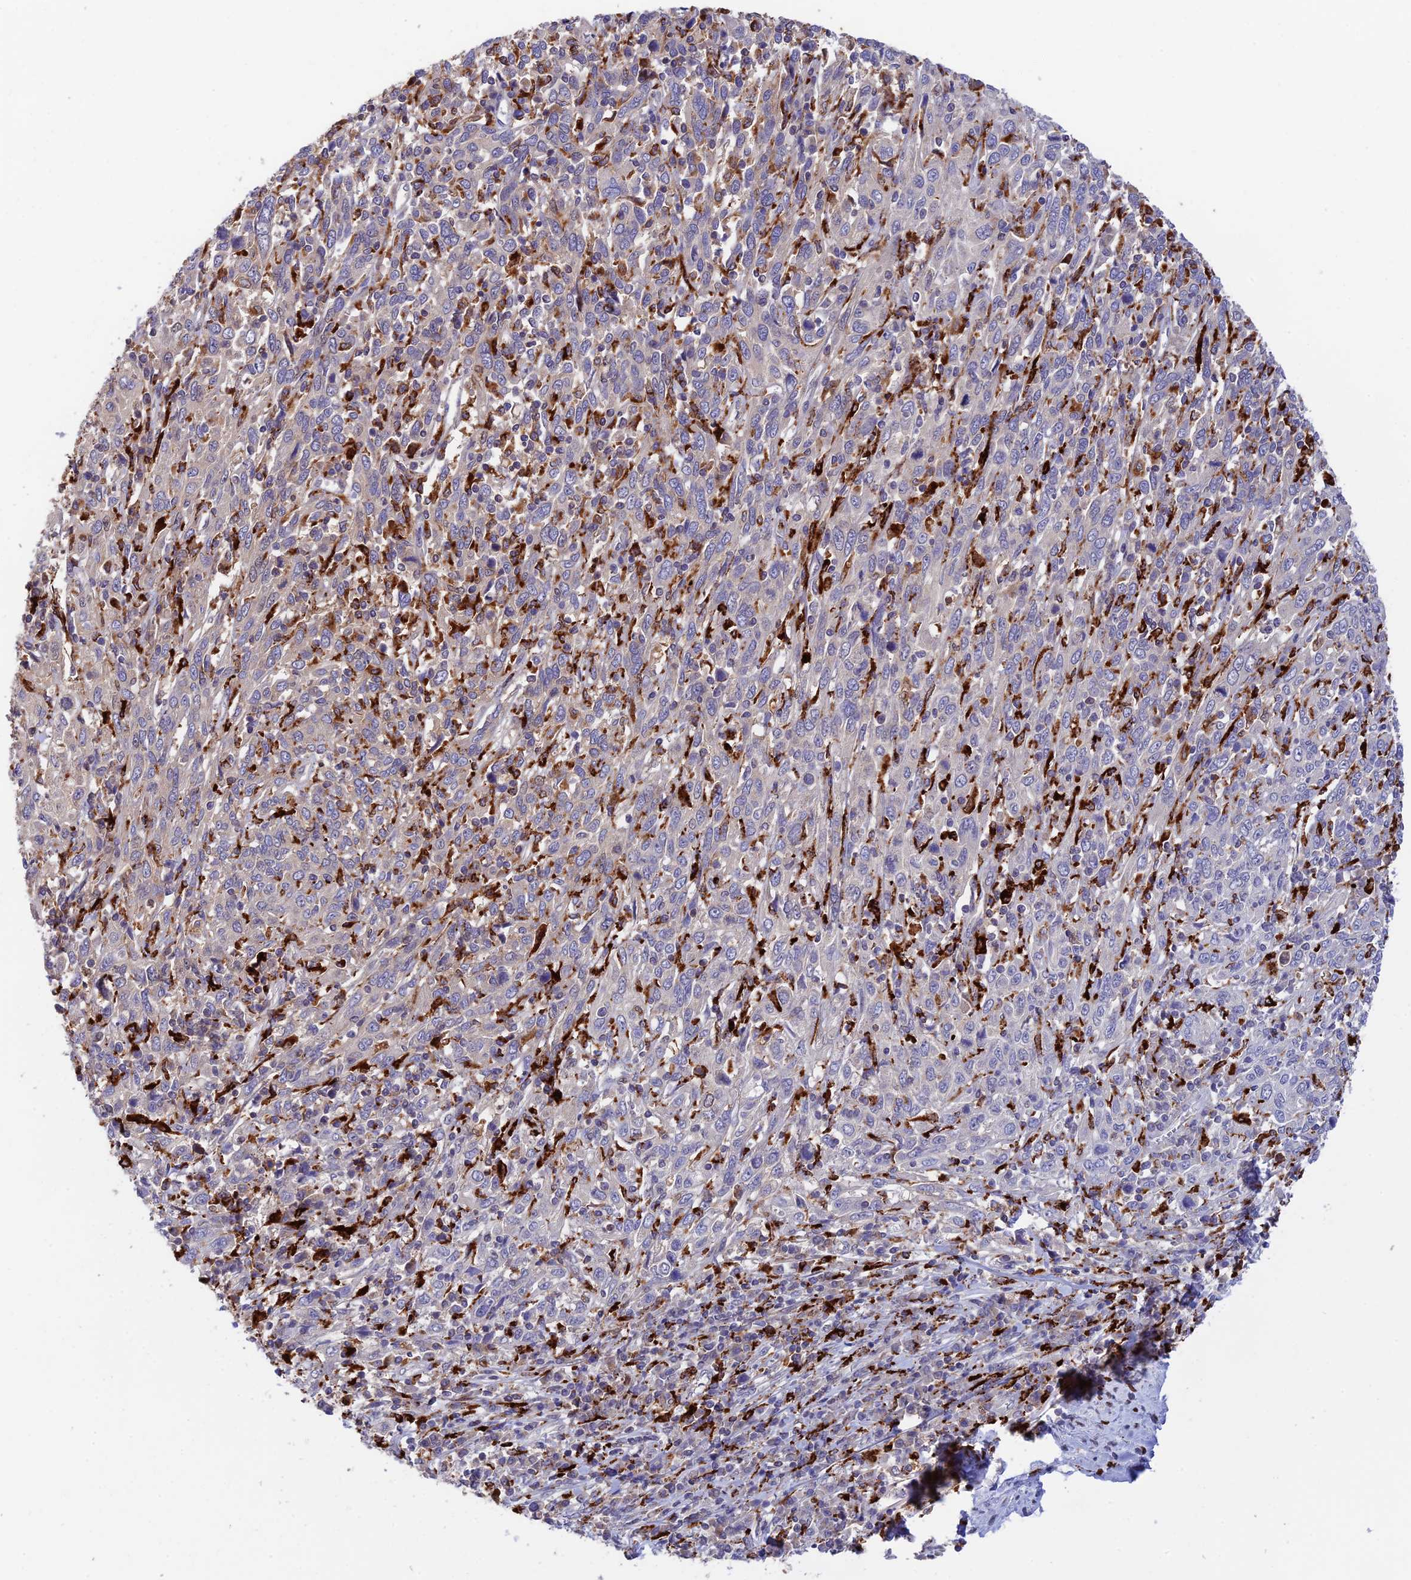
{"staining": {"intensity": "negative", "quantity": "none", "location": "none"}, "tissue": "cervical cancer", "cell_type": "Tumor cells", "image_type": "cancer", "snomed": [{"axis": "morphology", "description": "Squamous cell carcinoma, NOS"}, {"axis": "topography", "description": "Cervix"}], "caption": "Protein analysis of squamous cell carcinoma (cervical) demonstrates no significant staining in tumor cells. The staining was performed using DAB to visualize the protein expression in brown, while the nuclei were stained in blue with hematoxylin (Magnification: 20x).", "gene": "HIC1", "patient": {"sex": "female", "age": 46}}